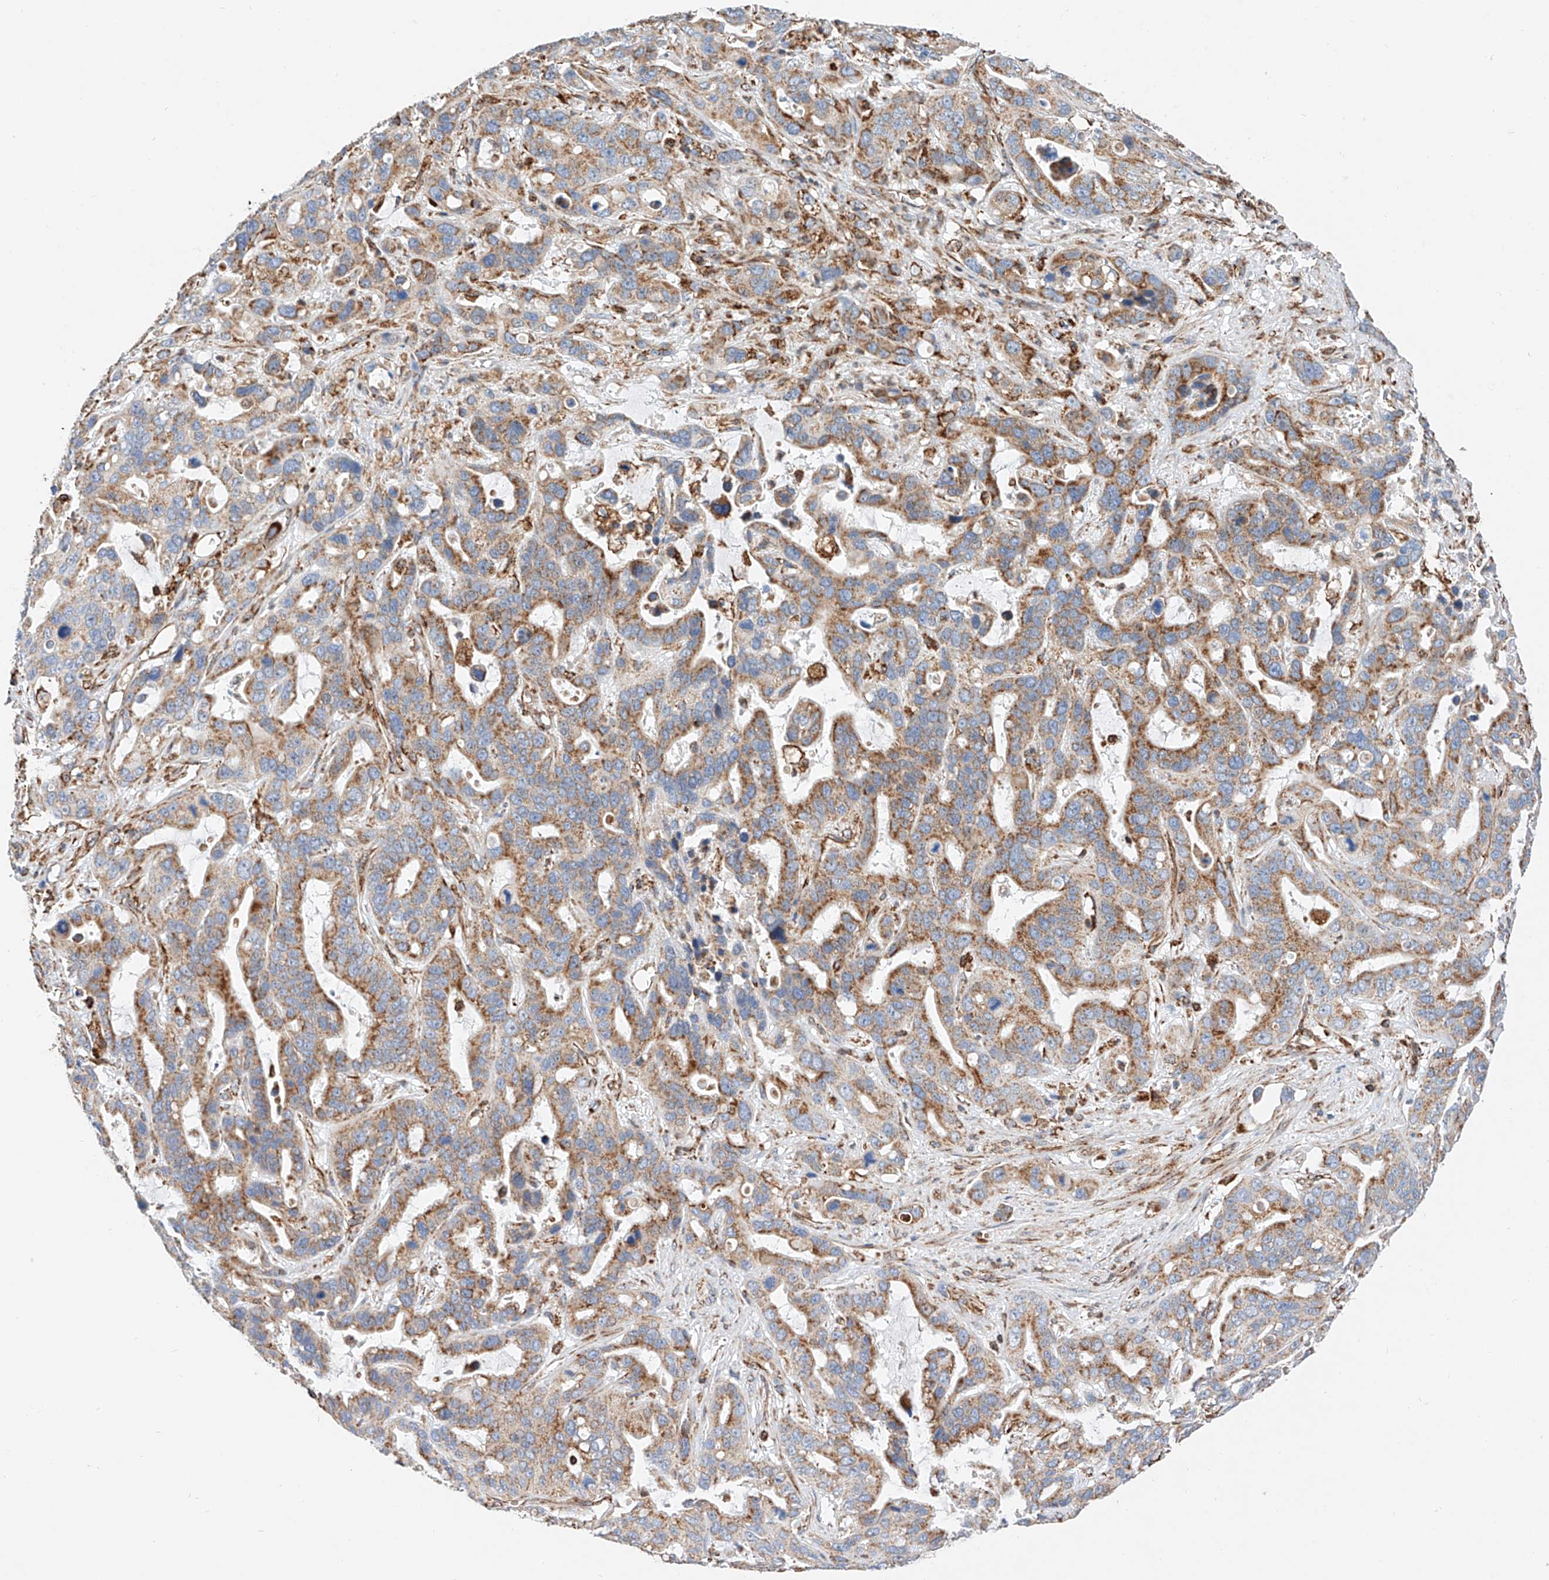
{"staining": {"intensity": "moderate", "quantity": ">75%", "location": "cytoplasmic/membranous"}, "tissue": "liver cancer", "cell_type": "Tumor cells", "image_type": "cancer", "snomed": [{"axis": "morphology", "description": "Cholangiocarcinoma"}, {"axis": "topography", "description": "Liver"}], "caption": "An immunohistochemistry histopathology image of tumor tissue is shown. Protein staining in brown labels moderate cytoplasmic/membranous positivity in liver cancer (cholangiocarcinoma) within tumor cells.", "gene": "NDUFV3", "patient": {"sex": "female", "age": 65}}